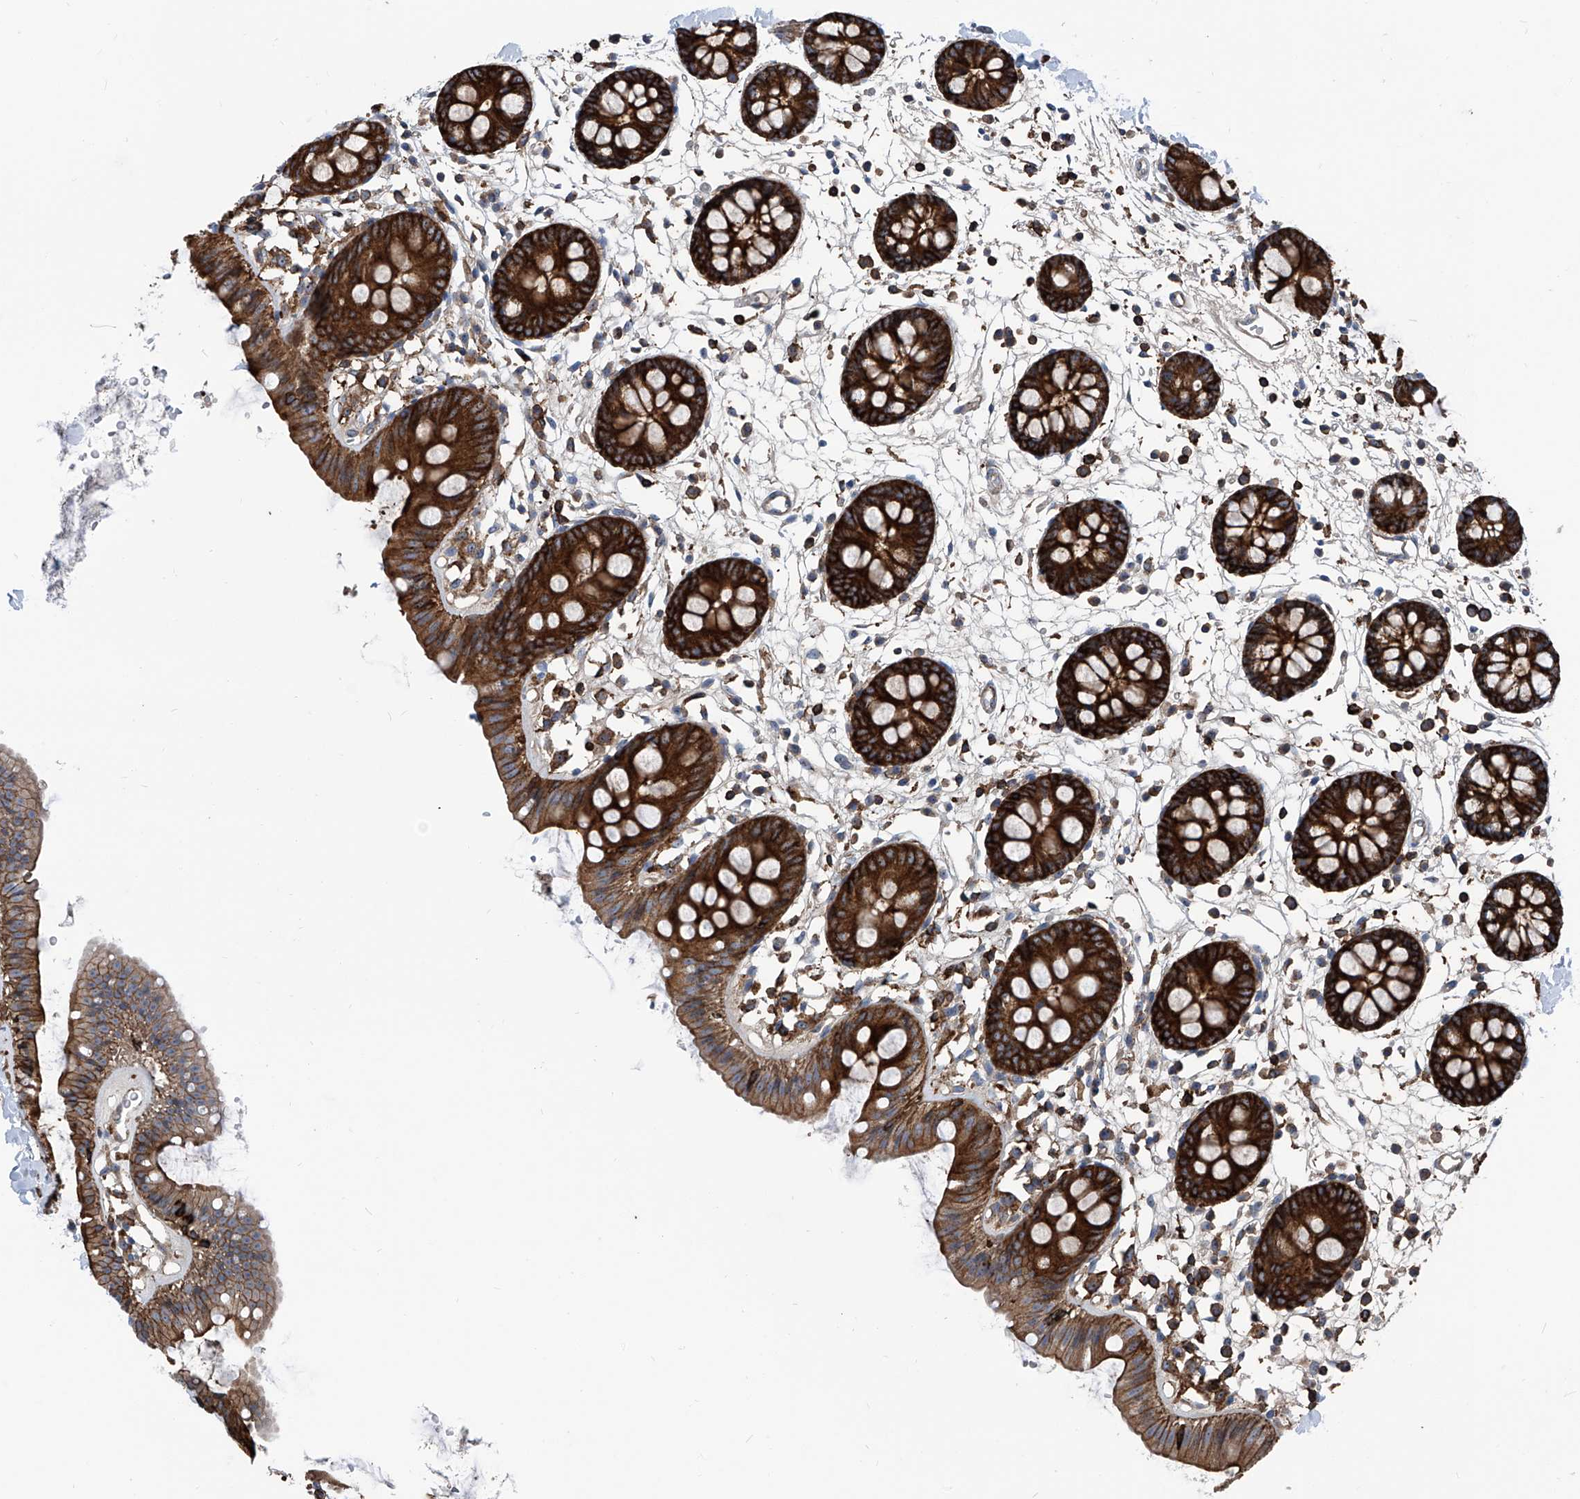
{"staining": {"intensity": "strong", "quantity": ">75%", "location": "cytoplasmic/membranous"}, "tissue": "colon", "cell_type": "Endothelial cells", "image_type": "normal", "snomed": [{"axis": "morphology", "description": "Normal tissue, NOS"}, {"axis": "topography", "description": "Colon"}], "caption": "Brown immunohistochemical staining in benign human colon reveals strong cytoplasmic/membranous staining in approximately >75% of endothelial cells.", "gene": "ZNF484", "patient": {"sex": "male", "age": 56}}